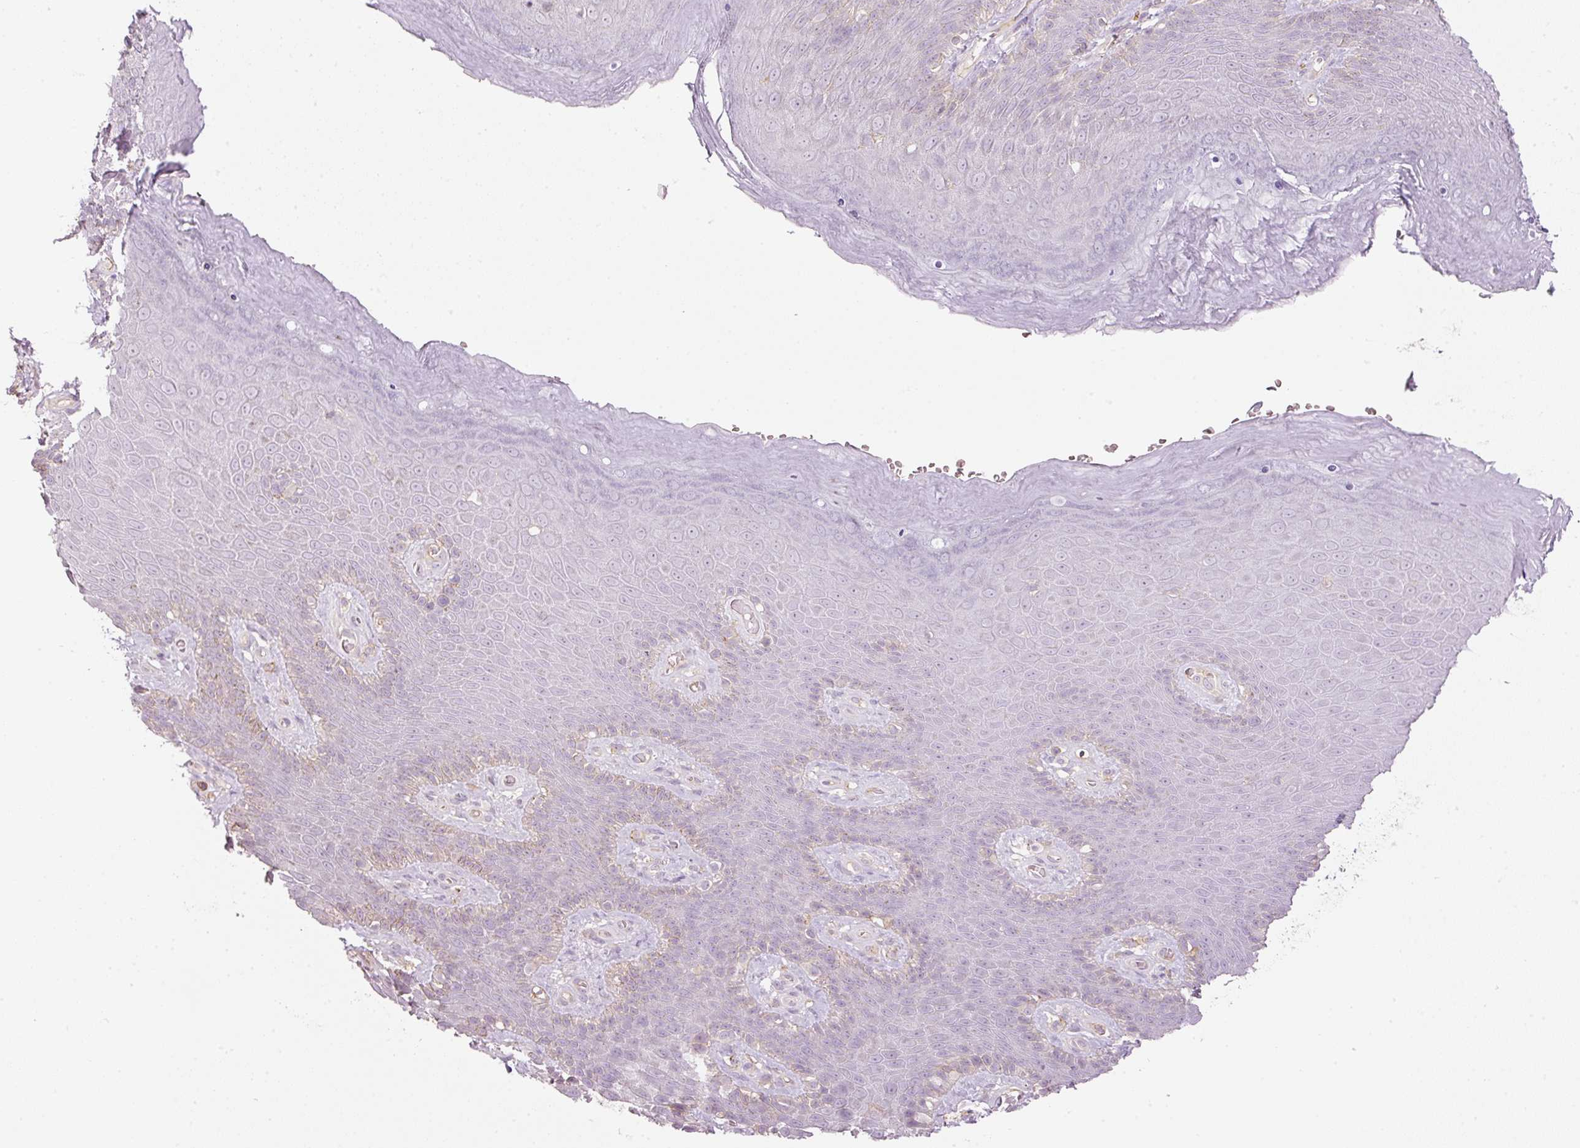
{"staining": {"intensity": "negative", "quantity": "none", "location": "none"}, "tissue": "skin", "cell_type": "Epidermal cells", "image_type": "normal", "snomed": [{"axis": "morphology", "description": "Normal tissue, NOS"}, {"axis": "topography", "description": "Anal"}, {"axis": "topography", "description": "Peripheral nerve tissue"}], "caption": "Photomicrograph shows no significant protein positivity in epidermal cells of unremarkable skin.", "gene": "SIPA1", "patient": {"sex": "male", "age": 53}}